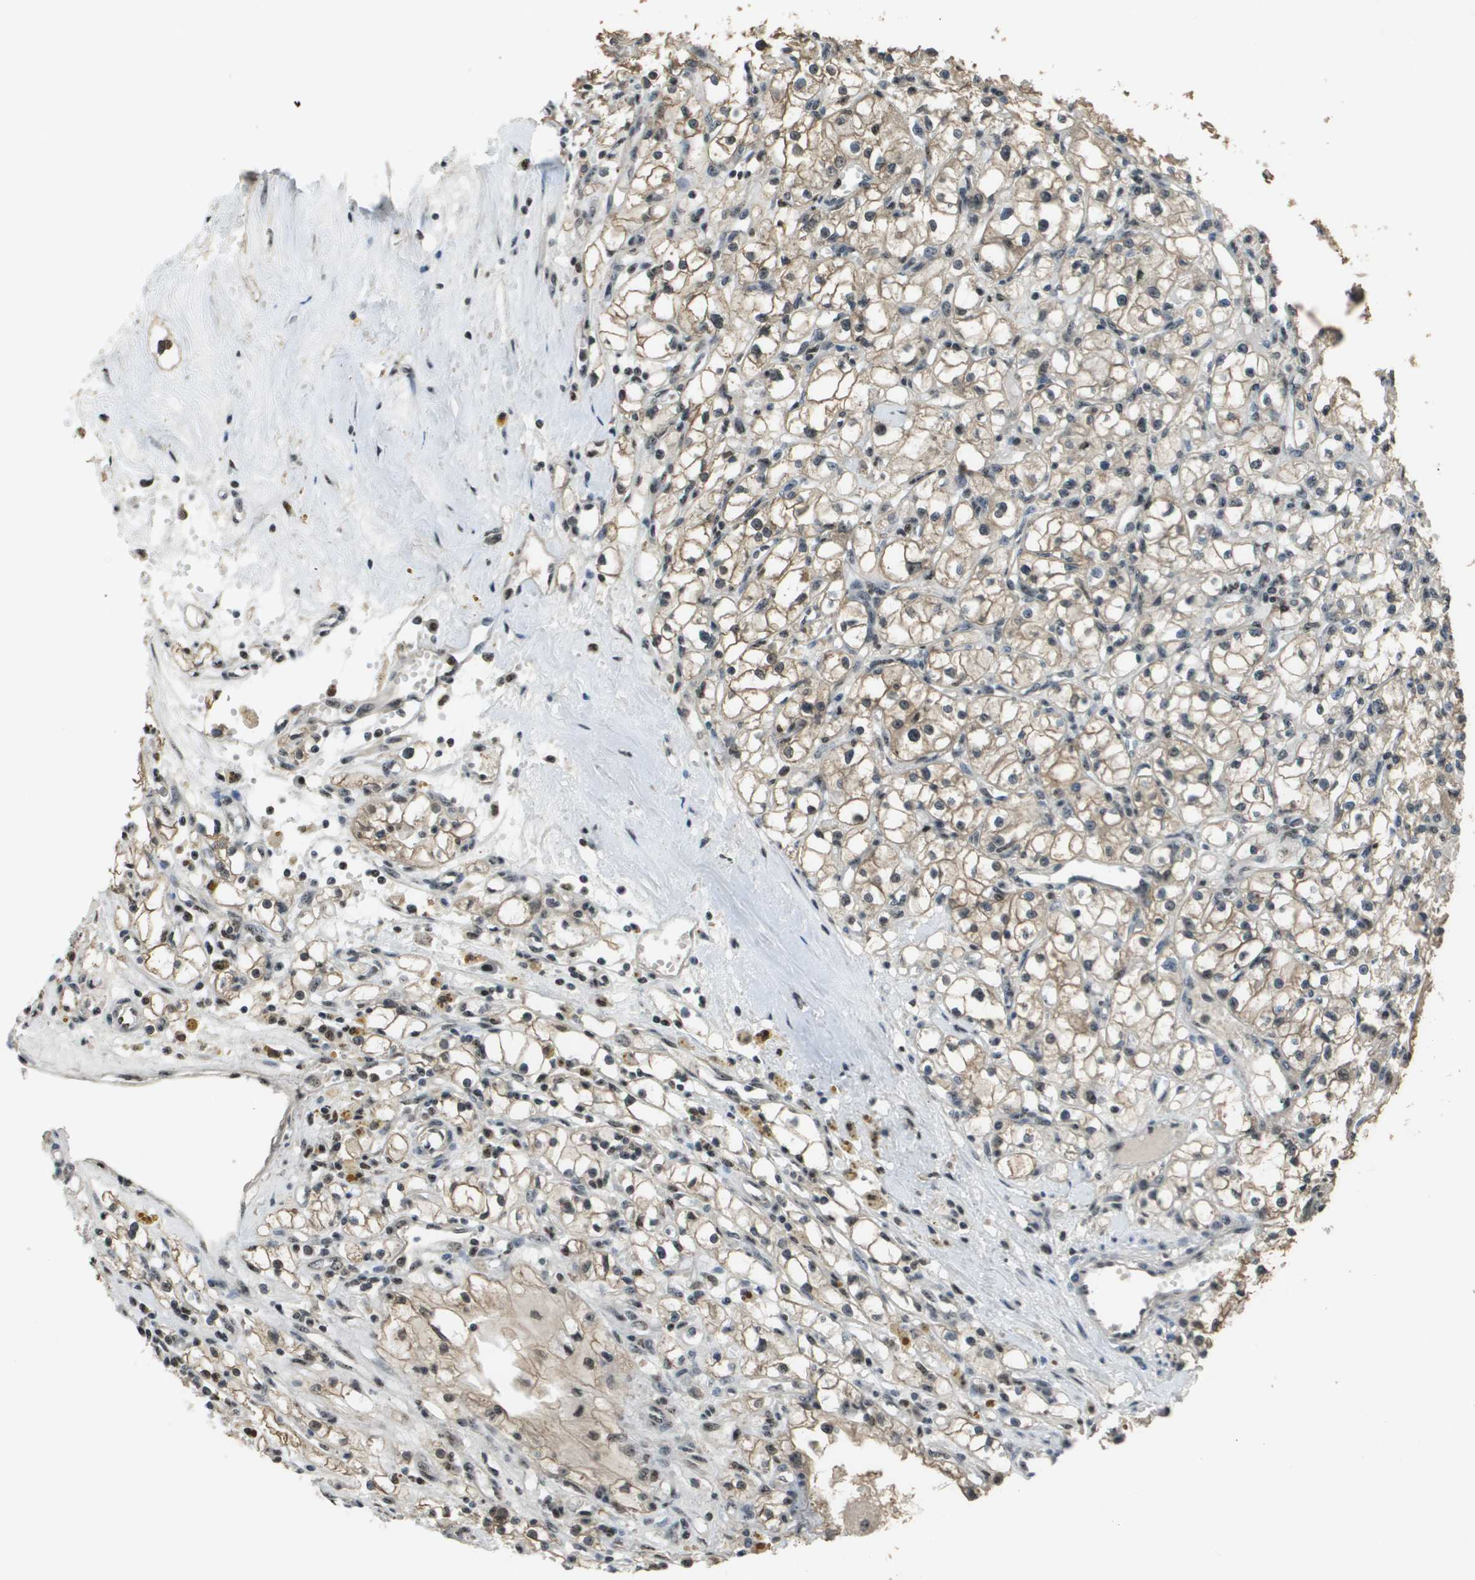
{"staining": {"intensity": "weak", "quantity": "<25%", "location": "cytoplasmic/membranous,nuclear"}, "tissue": "renal cancer", "cell_type": "Tumor cells", "image_type": "cancer", "snomed": [{"axis": "morphology", "description": "Adenocarcinoma, NOS"}, {"axis": "topography", "description": "Kidney"}], "caption": "Protein analysis of renal cancer (adenocarcinoma) reveals no significant positivity in tumor cells.", "gene": "SP100", "patient": {"sex": "male", "age": 56}}